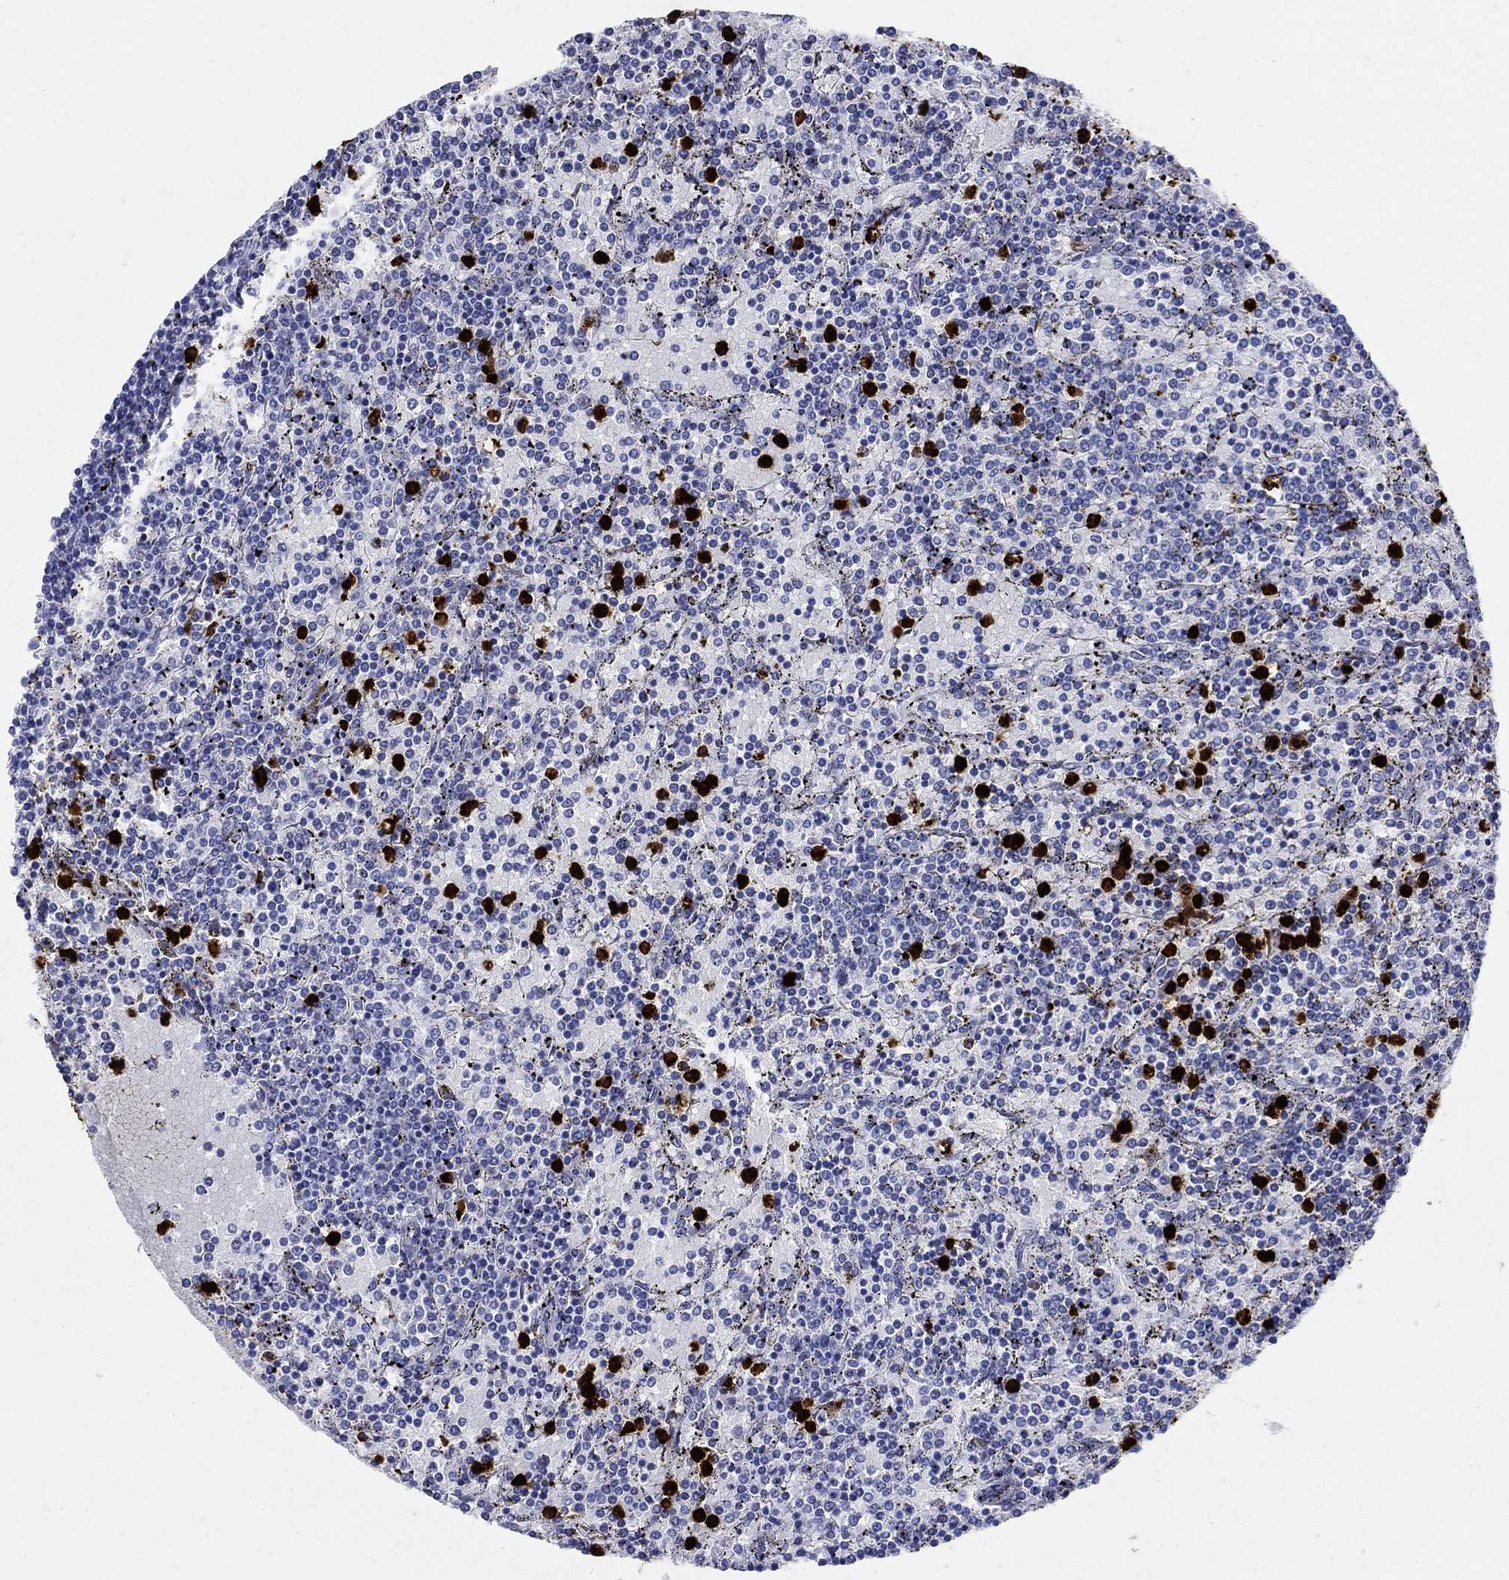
{"staining": {"intensity": "negative", "quantity": "none", "location": "none"}, "tissue": "lymphoma", "cell_type": "Tumor cells", "image_type": "cancer", "snomed": [{"axis": "morphology", "description": "Malignant lymphoma, non-Hodgkin's type, Low grade"}, {"axis": "topography", "description": "Spleen"}], "caption": "Immunohistochemical staining of low-grade malignant lymphoma, non-Hodgkin's type shows no significant expression in tumor cells.", "gene": "AZU1", "patient": {"sex": "female", "age": 77}}